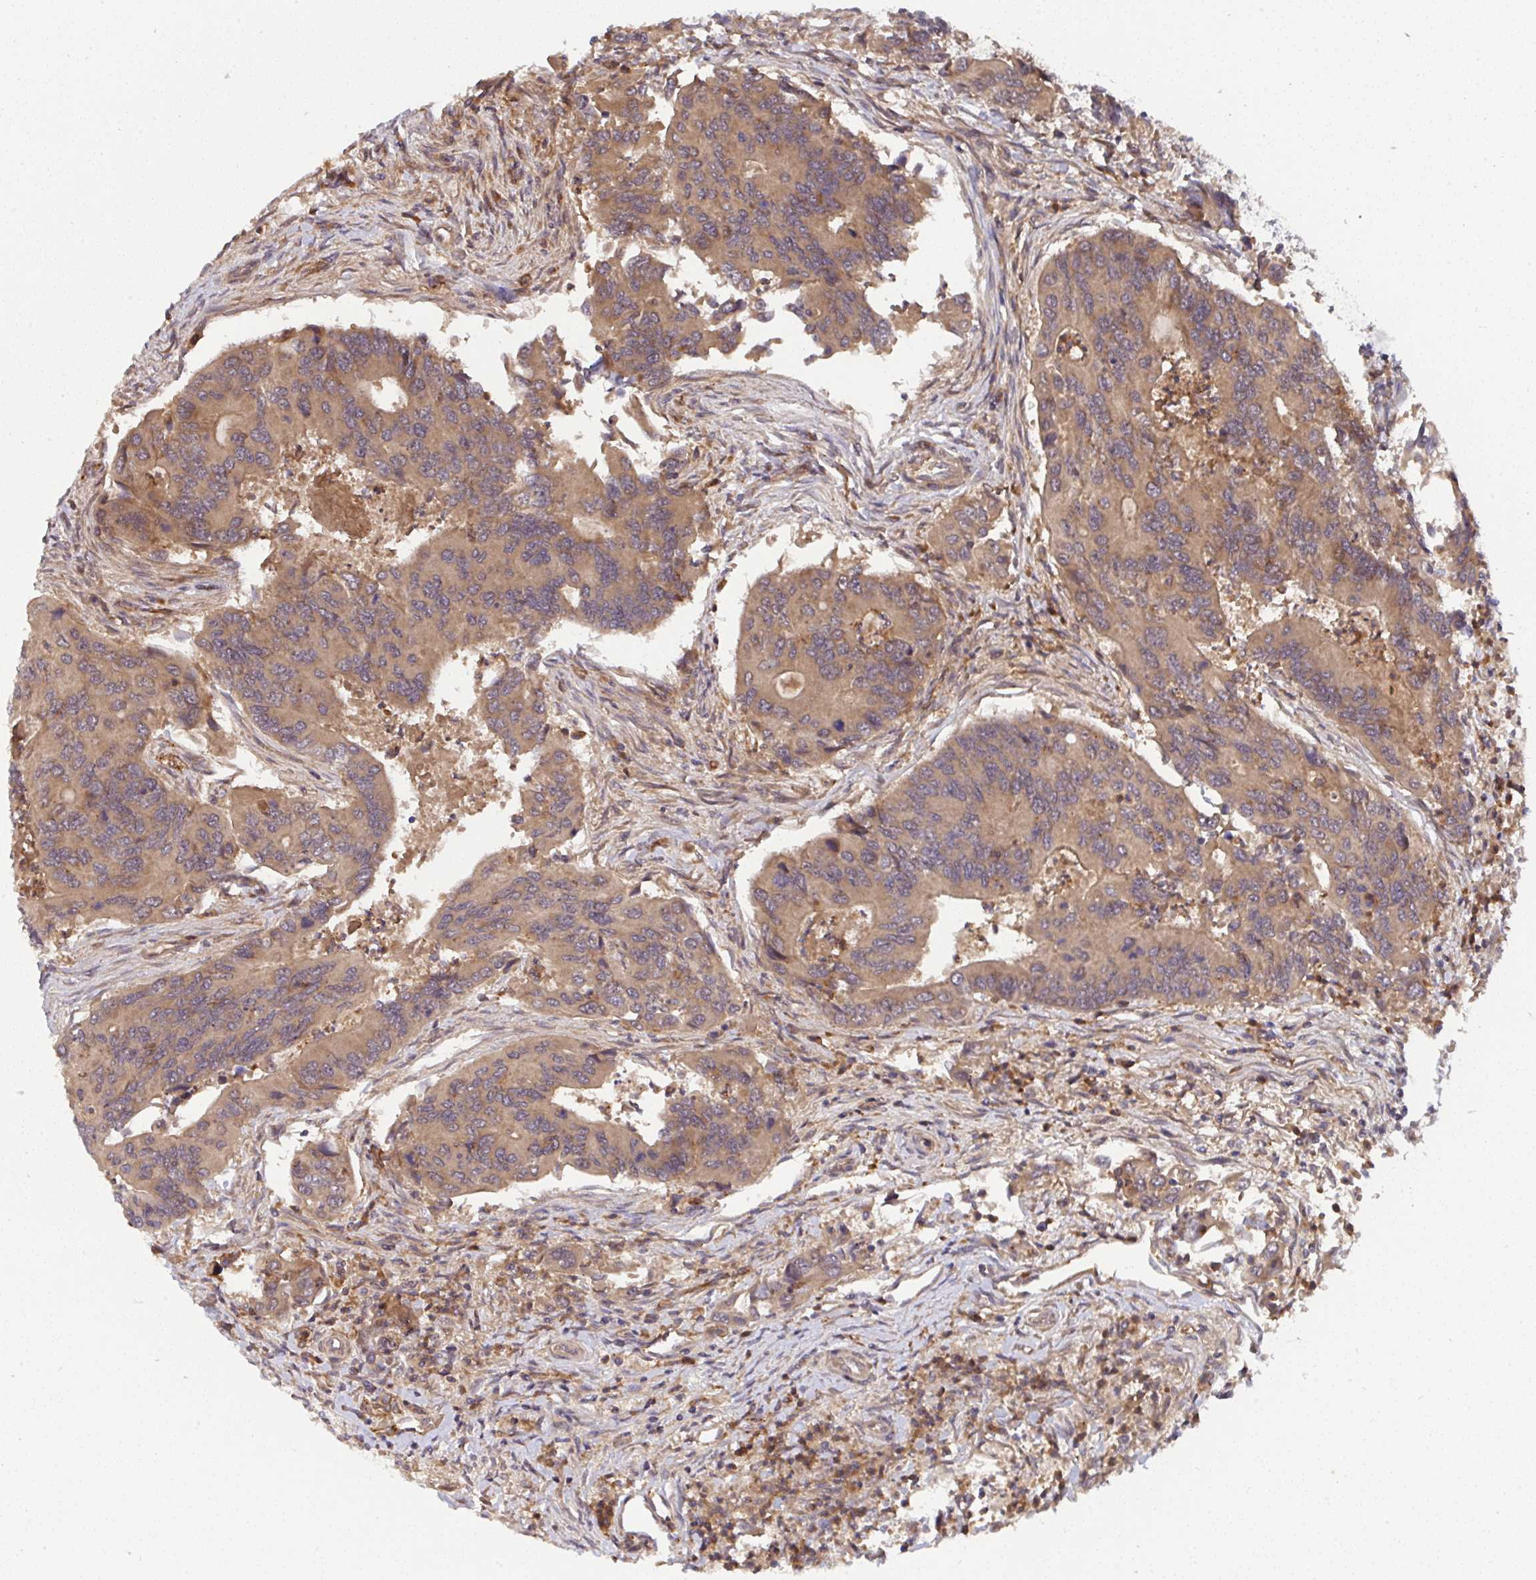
{"staining": {"intensity": "moderate", "quantity": ">75%", "location": "cytoplasmic/membranous"}, "tissue": "colorectal cancer", "cell_type": "Tumor cells", "image_type": "cancer", "snomed": [{"axis": "morphology", "description": "Adenocarcinoma, NOS"}, {"axis": "topography", "description": "Colon"}], "caption": "The immunohistochemical stain shows moderate cytoplasmic/membranous expression in tumor cells of colorectal cancer tissue. Nuclei are stained in blue.", "gene": "TIGAR", "patient": {"sex": "female", "age": 67}}